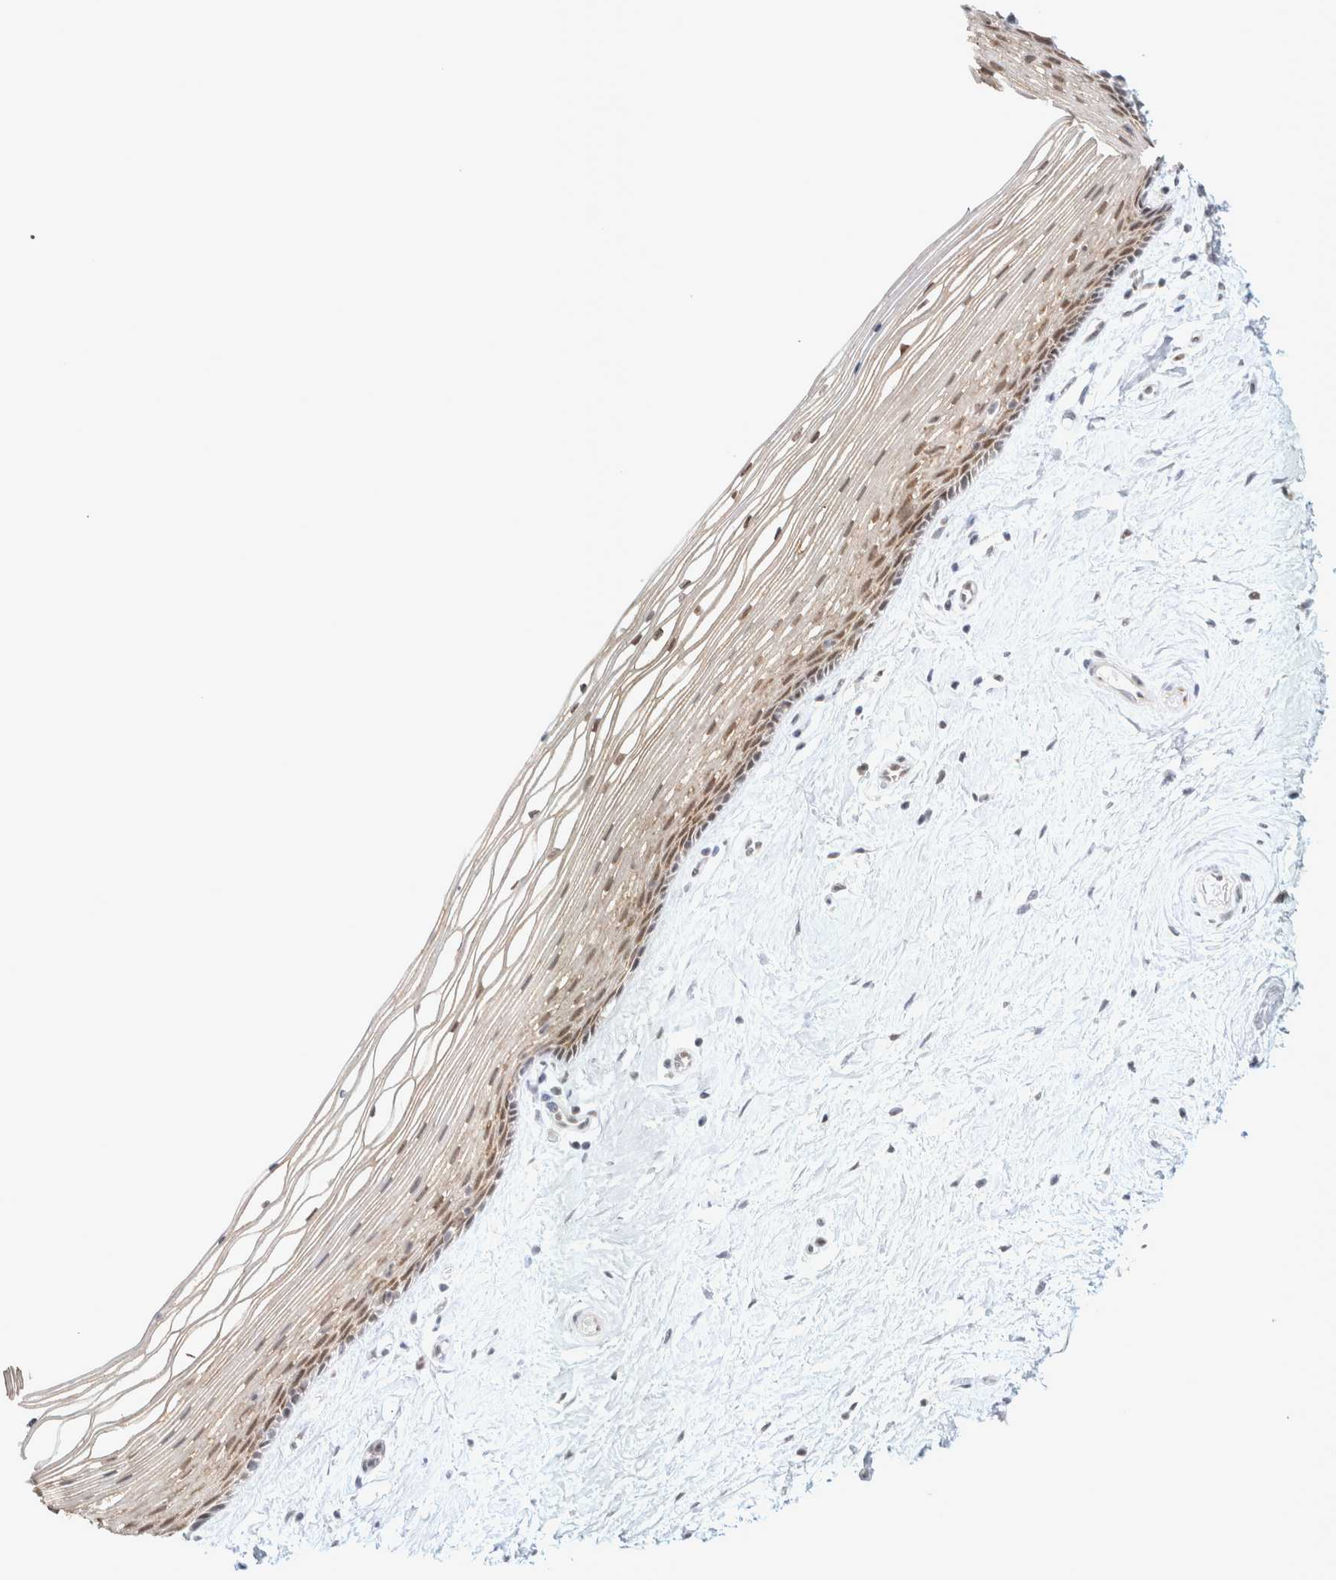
{"staining": {"intensity": "moderate", "quantity": ">75%", "location": "nuclear"}, "tissue": "vagina", "cell_type": "Squamous epithelial cells", "image_type": "normal", "snomed": [{"axis": "morphology", "description": "Normal tissue, NOS"}, {"axis": "topography", "description": "Vagina"}], "caption": "The image displays immunohistochemical staining of normal vagina. There is moderate nuclear expression is identified in about >75% of squamous epithelial cells.", "gene": "TRMT12", "patient": {"sex": "female", "age": 46}}